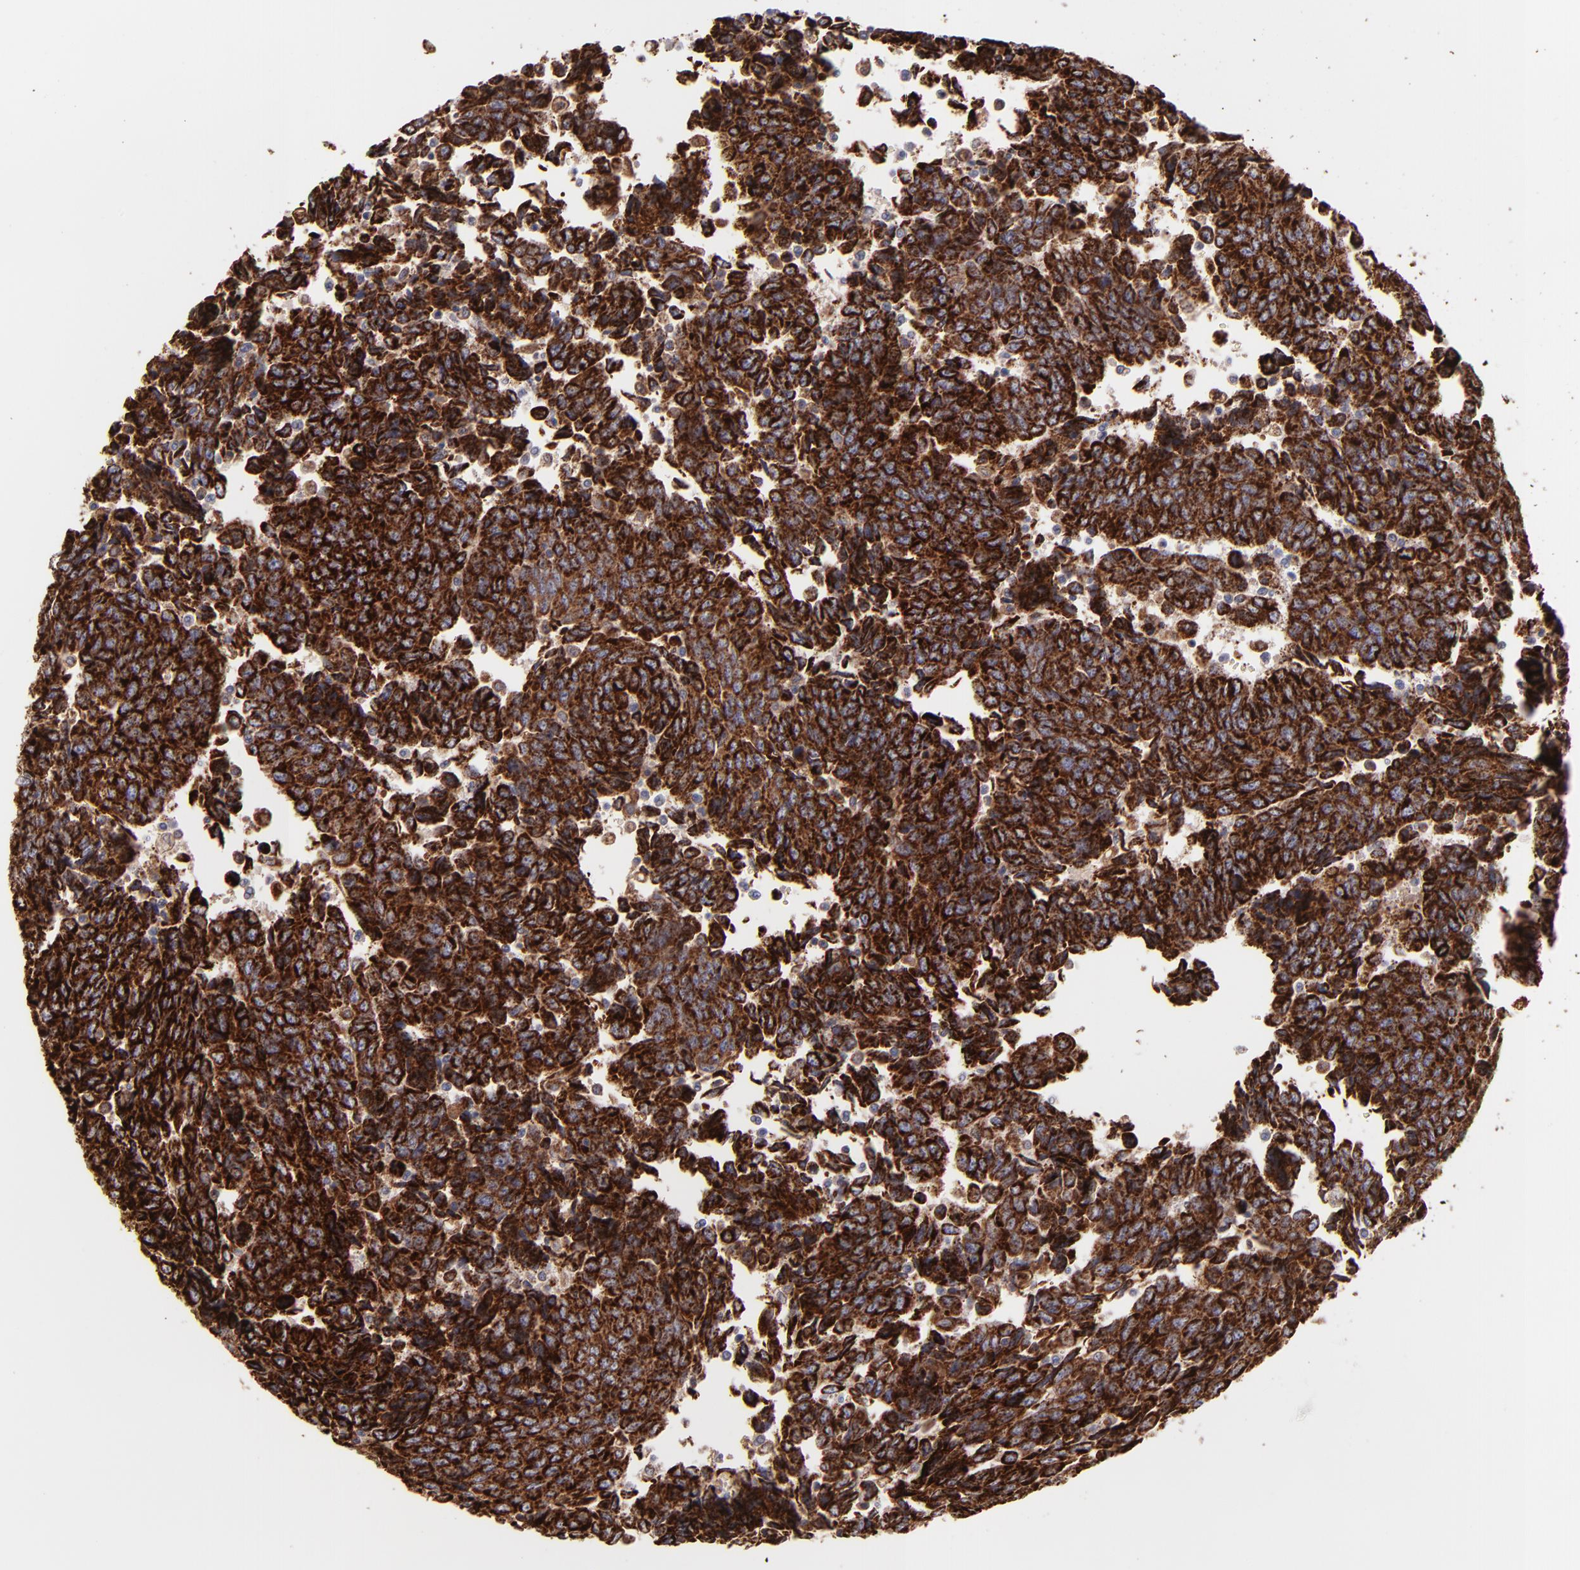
{"staining": {"intensity": "strong", "quantity": ">75%", "location": "cytoplasmic/membranous"}, "tissue": "urothelial cancer", "cell_type": "Tumor cells", "image_type": "cancer", "snomed": [{"axis": "morphology", "description": "Urothelial carcinoma, High grade"}, {"axis": "topography", "description": "Urinary bladder"}], "caption": "Immunohistochemistry (IHC) (DAB (3,3'-diaminobenzidine)) staining of human urothelial cancer displays strong cytoplasmic/membranous protein staining in approximately >75% of tumor cells. (DAB = brown stain, brightfield microscopy at high magnification).", "gene": "MAOB", "patient": {"sex": "male", "age": 86}}